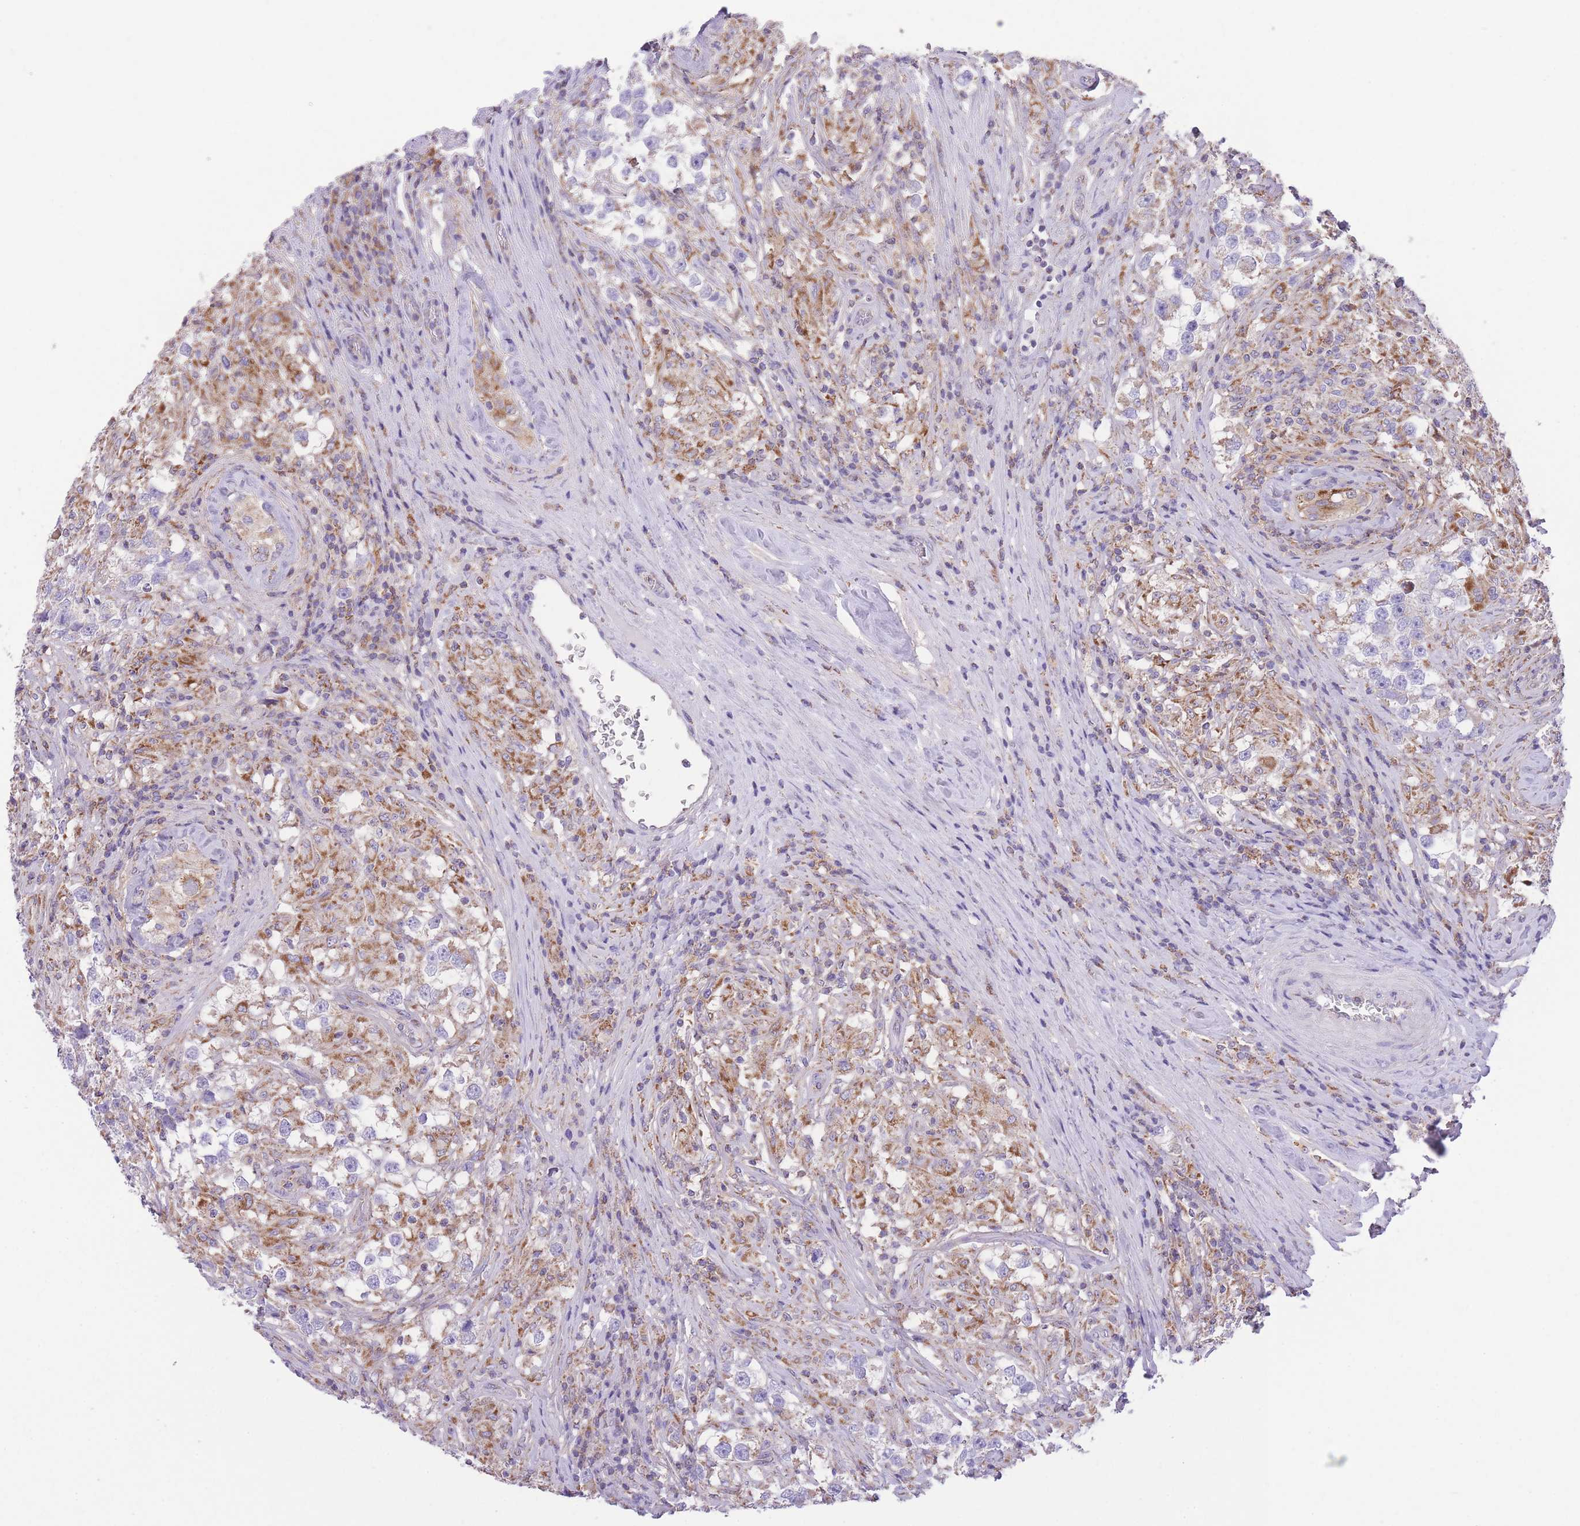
{"staining": {"intensity": "negative", "quantity": "none", "location": "none"}, "tissue": "testis cancer", "cell_type": "Tumor cells", "image_type": "cancer", "snomed": [{"axis": "morphology", "description": "Seminoma, NOS"}, {"axis": "topography", "description": "Testis"}], "caption": "IHC micrograph of neoplastic tissue: testis seminoma stained with DAB (3,3'-diaminobenzidine) reveals no significant protein positivity in tumor cells.", "gene": "ST3GAL3", "patient": {"sex": "male", "age": 46}}